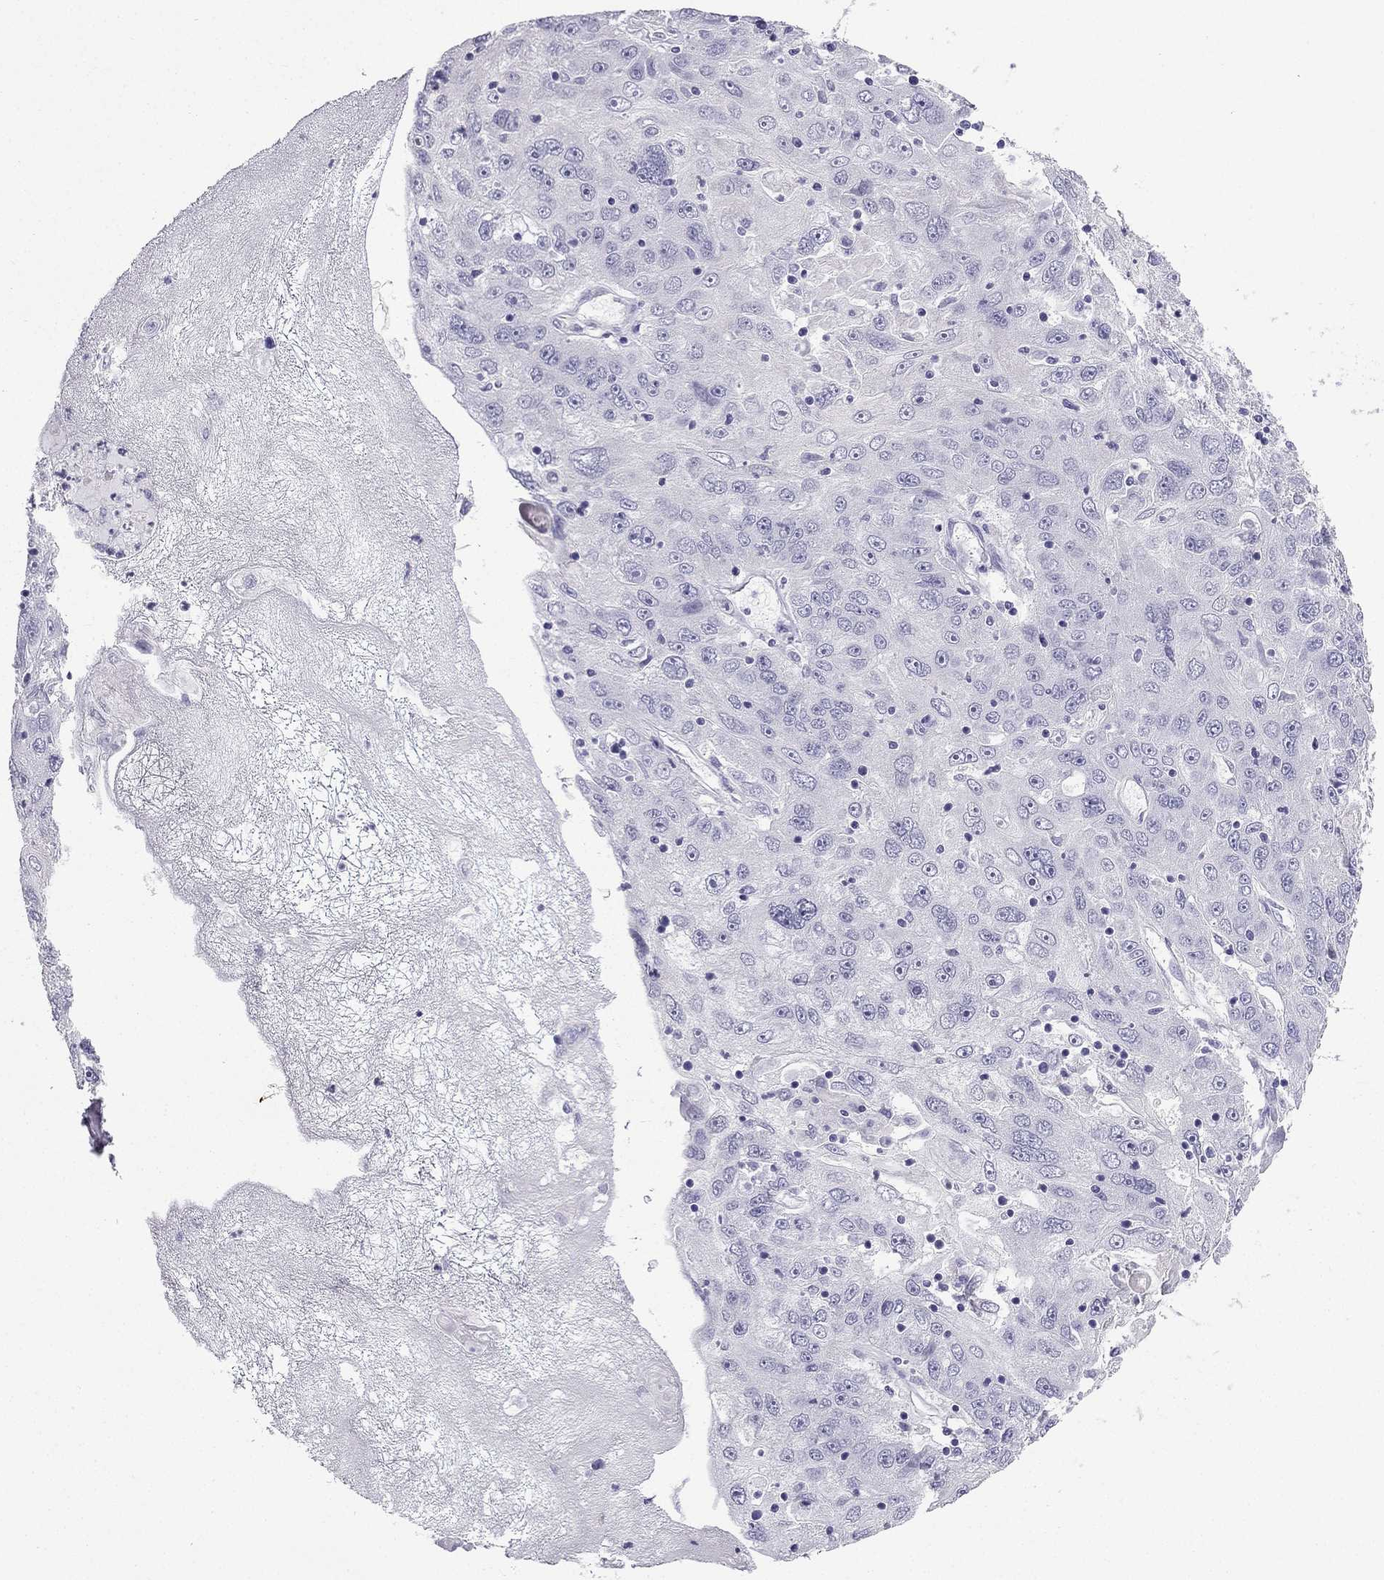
{"staining": {"intensity": "negative", "quantity": "none", "location": "none"}, "tissue": "stomach cancer", "cell_type": "Tumor cells", "image_type": "cancer", "snomed": [{"axis": "morphology", "description": "Adenocarcinoma, NOS"}, {"axis": "topography", "description": "Stomach"}], "caption": "DAB (3,3'-diaminobenzidine) immunohistochemical staining of human stomach adenocarcinoma demonstrates no significant expression in tumor cells.", "gene": "GJA8", "patient": {"sex": "male", "age": 56}}